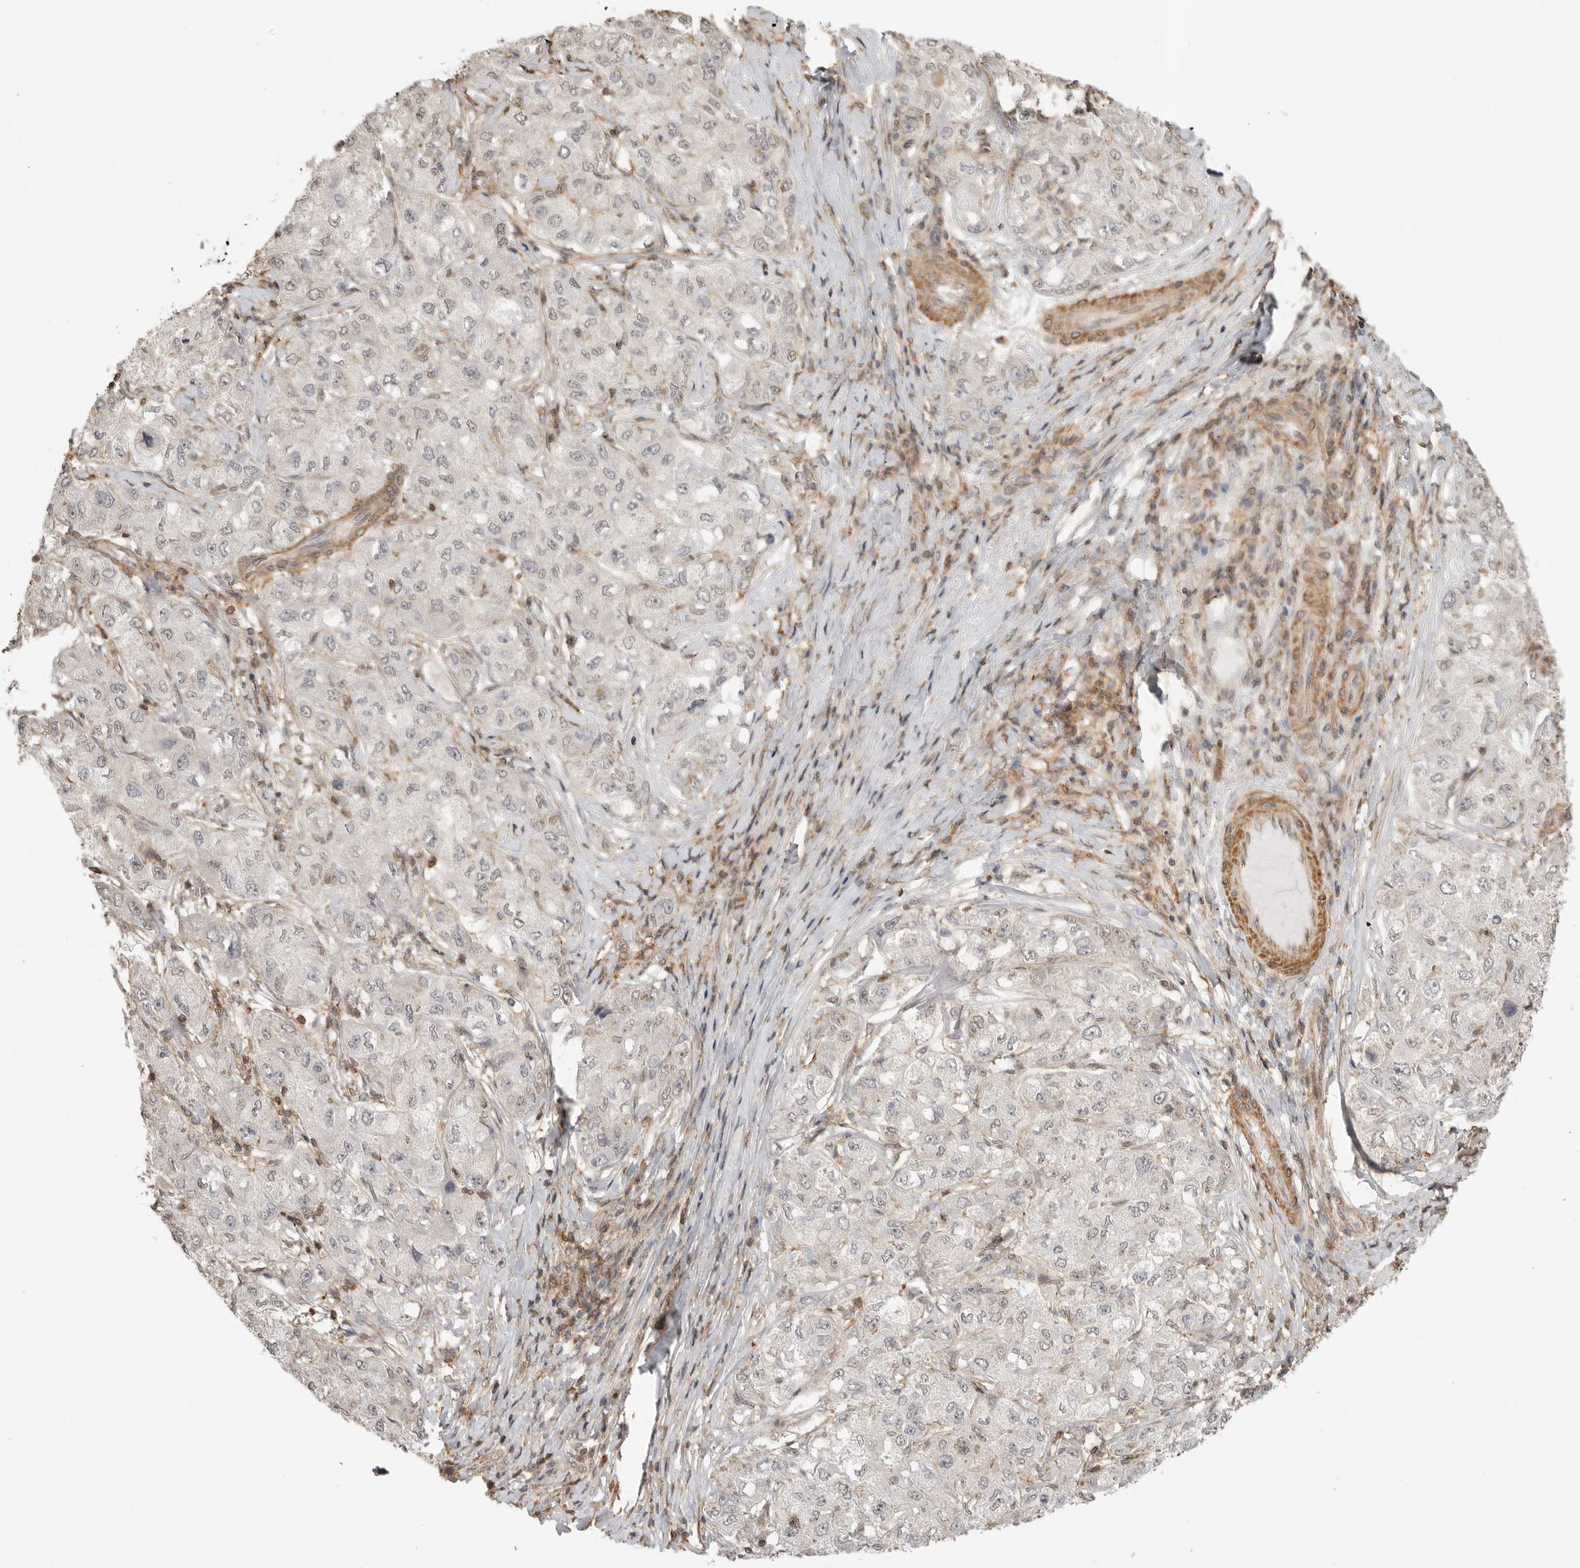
{"staining": {"intensity": "negative", "quantity": "none", "location": "none"}, "tissue": "liver cancer", "cell_type": "Tumor cells", "image_type": "cancer", "snomed": [{"axis": "morphology", "description": "Carcinoma, Hepatocellular, NOS"}, {"axis": "topography", "description": "Liver"}], "caption": "A photomicrograph of human liver hepatocellular carcinoma is negative for staining in tumor cells. (Brightfield microscopy of DAB IHC at high magnification).", "gene": "GPC2", "patient": {"sex": "male", "age": 80}}